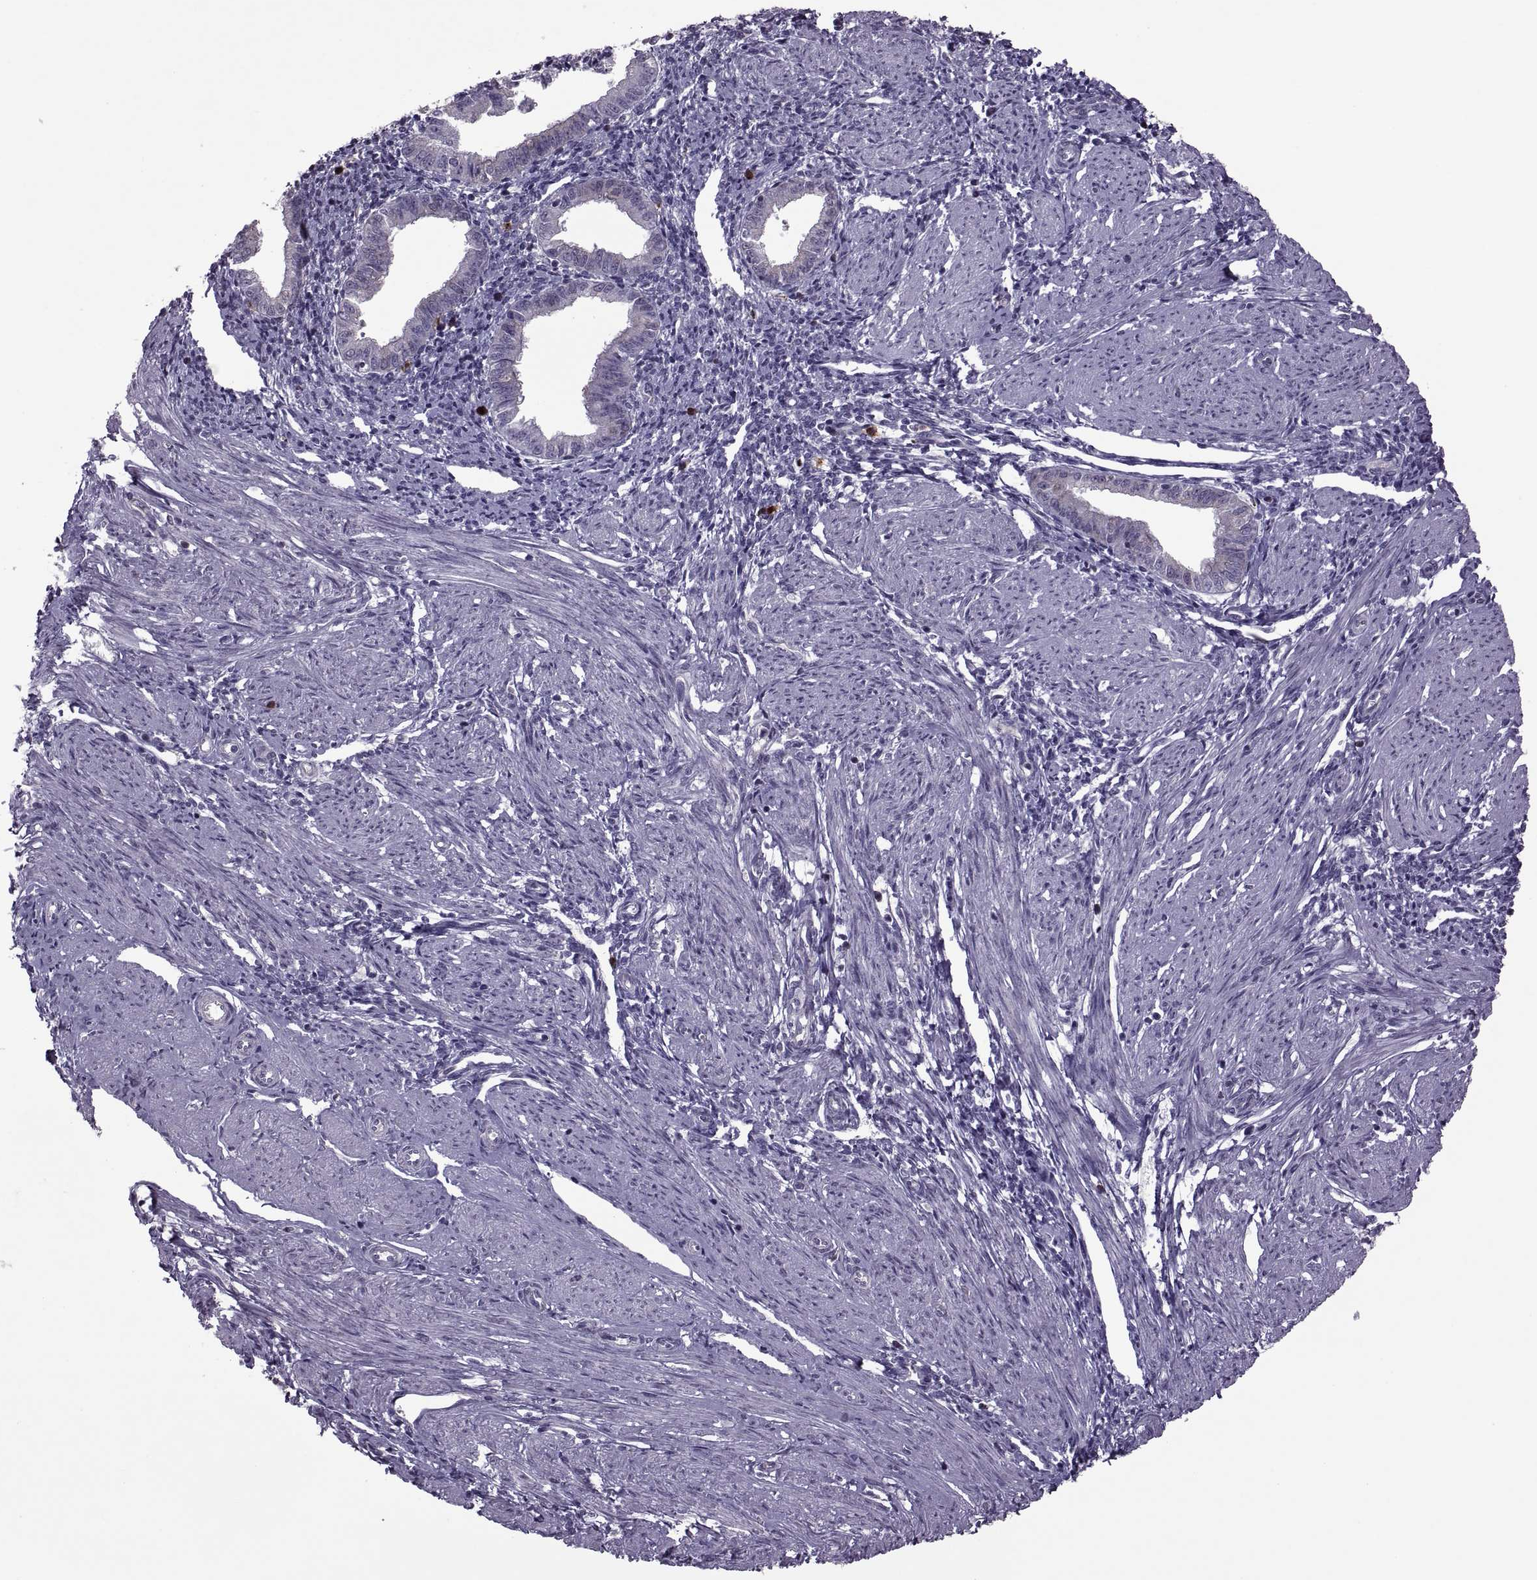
{"staining": {"intensity": "negative", "quantity": "none", "location": "none"}, "tissue": "endometrium", "cell_type": "Cells in endometrial stroma", "image_type": "normal", "snomed": [{"axis": "morphology", "description": "Normal tissue, NOS"}, {"axis": "topography", "description": "Endometrium"}], "caption": "IHC photomicrograph of normal human endometrium stained for a protein (brown), which shows no staining in cells in endometrial stroma.", "gene": "PABPC1", "patient": {"sex": "female", "age": 37}}